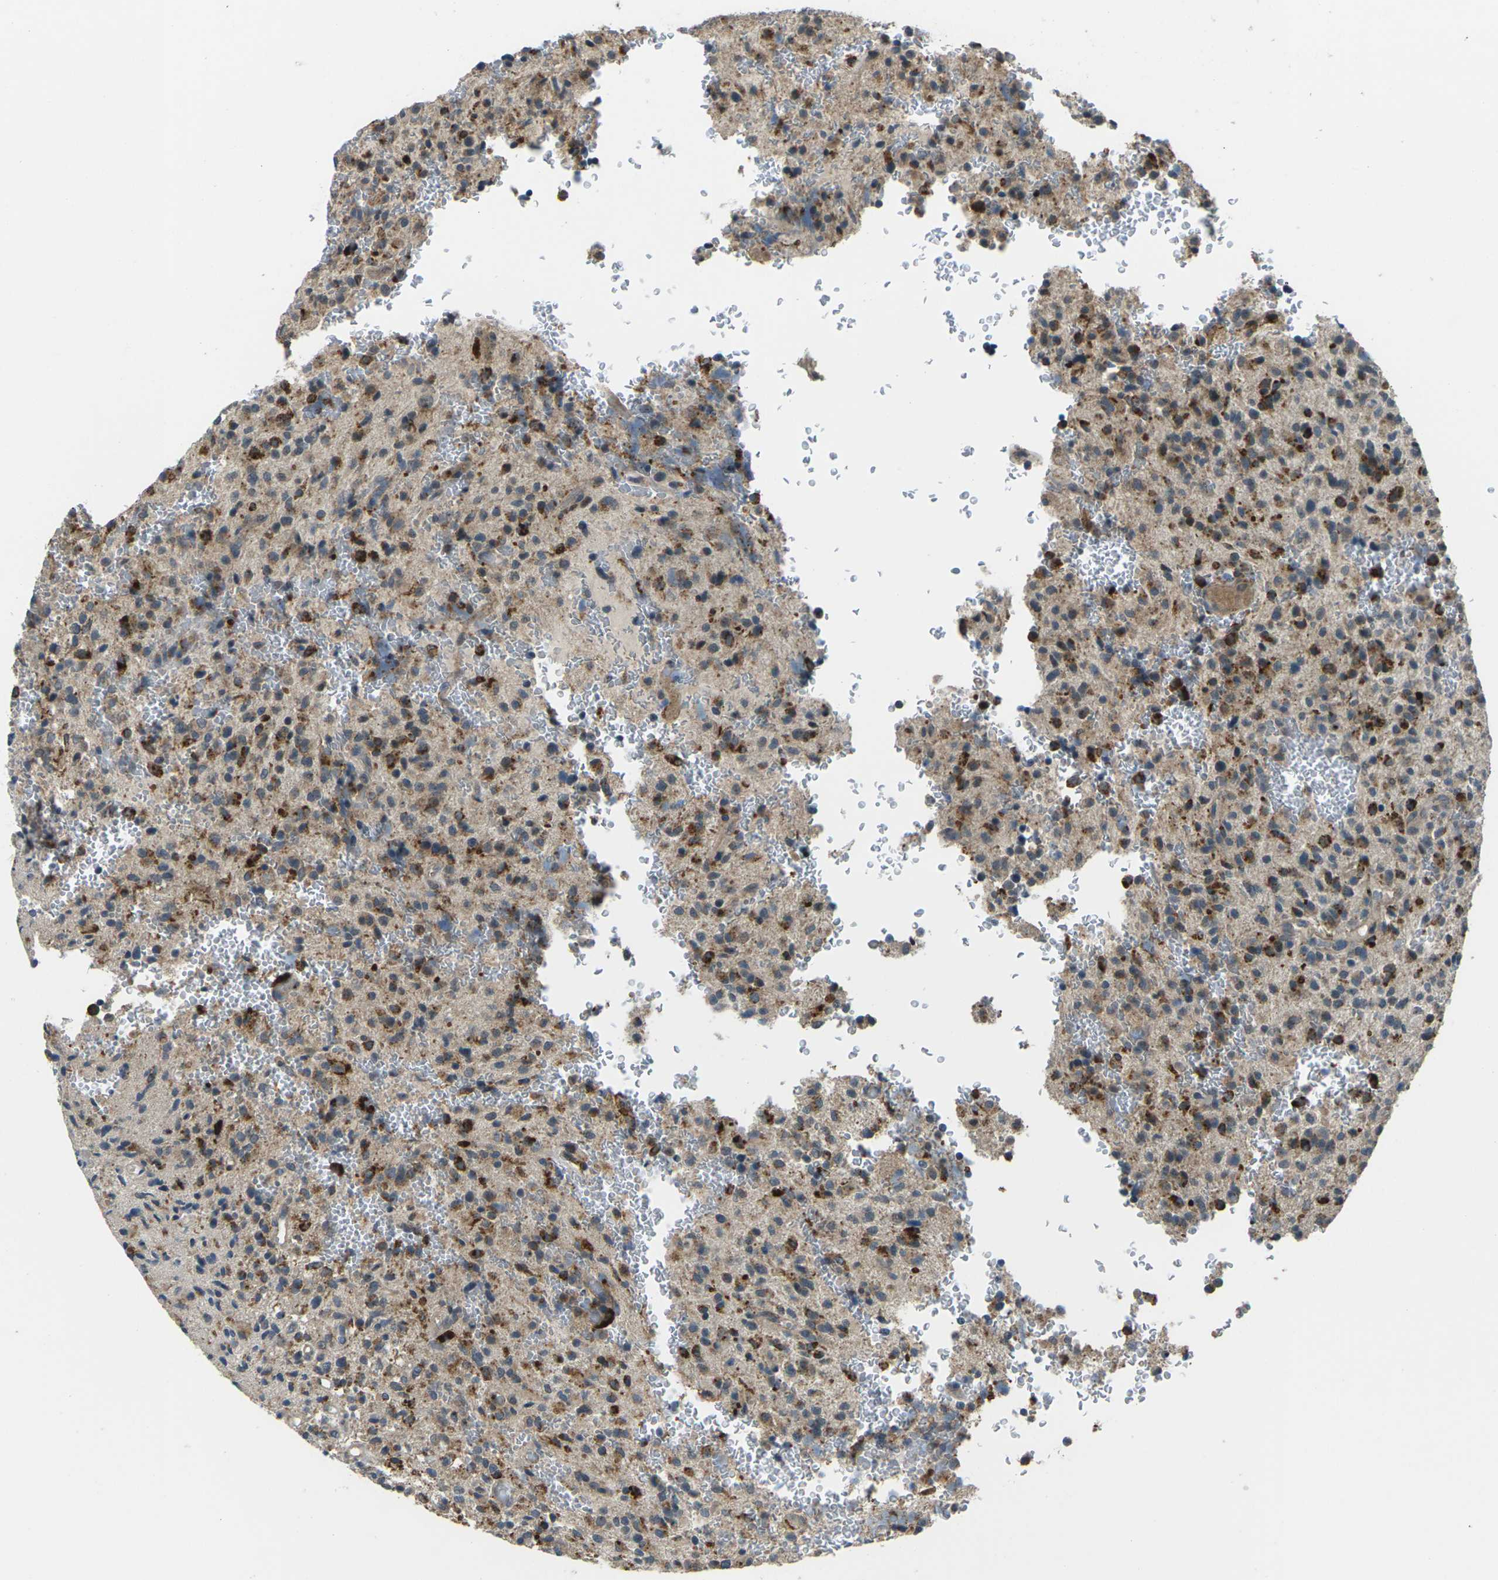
{"staining": {"intensity": "strong", "quantity": "25%-75%", "location": "cytoplasmic/membranous"}, "tissue": "glioma", "cell_type": "Tumor cells", "image_type": "cancer", "snomed": [{"axis": "morphology", "description": "Glioma, malignant, High grade"}, {"axis": "topography", "description": "Brain"}], "caption": "This micrograph reveals glioma stained with immunohistochemistry to label a protein in brown. The cytoplasmic/membranous of tumor cells show strong positivity for the protein. Nuclei are counter-stained blue.", "gene": "SLC31A2", "patient": {"sex": "male", "age": 71}}